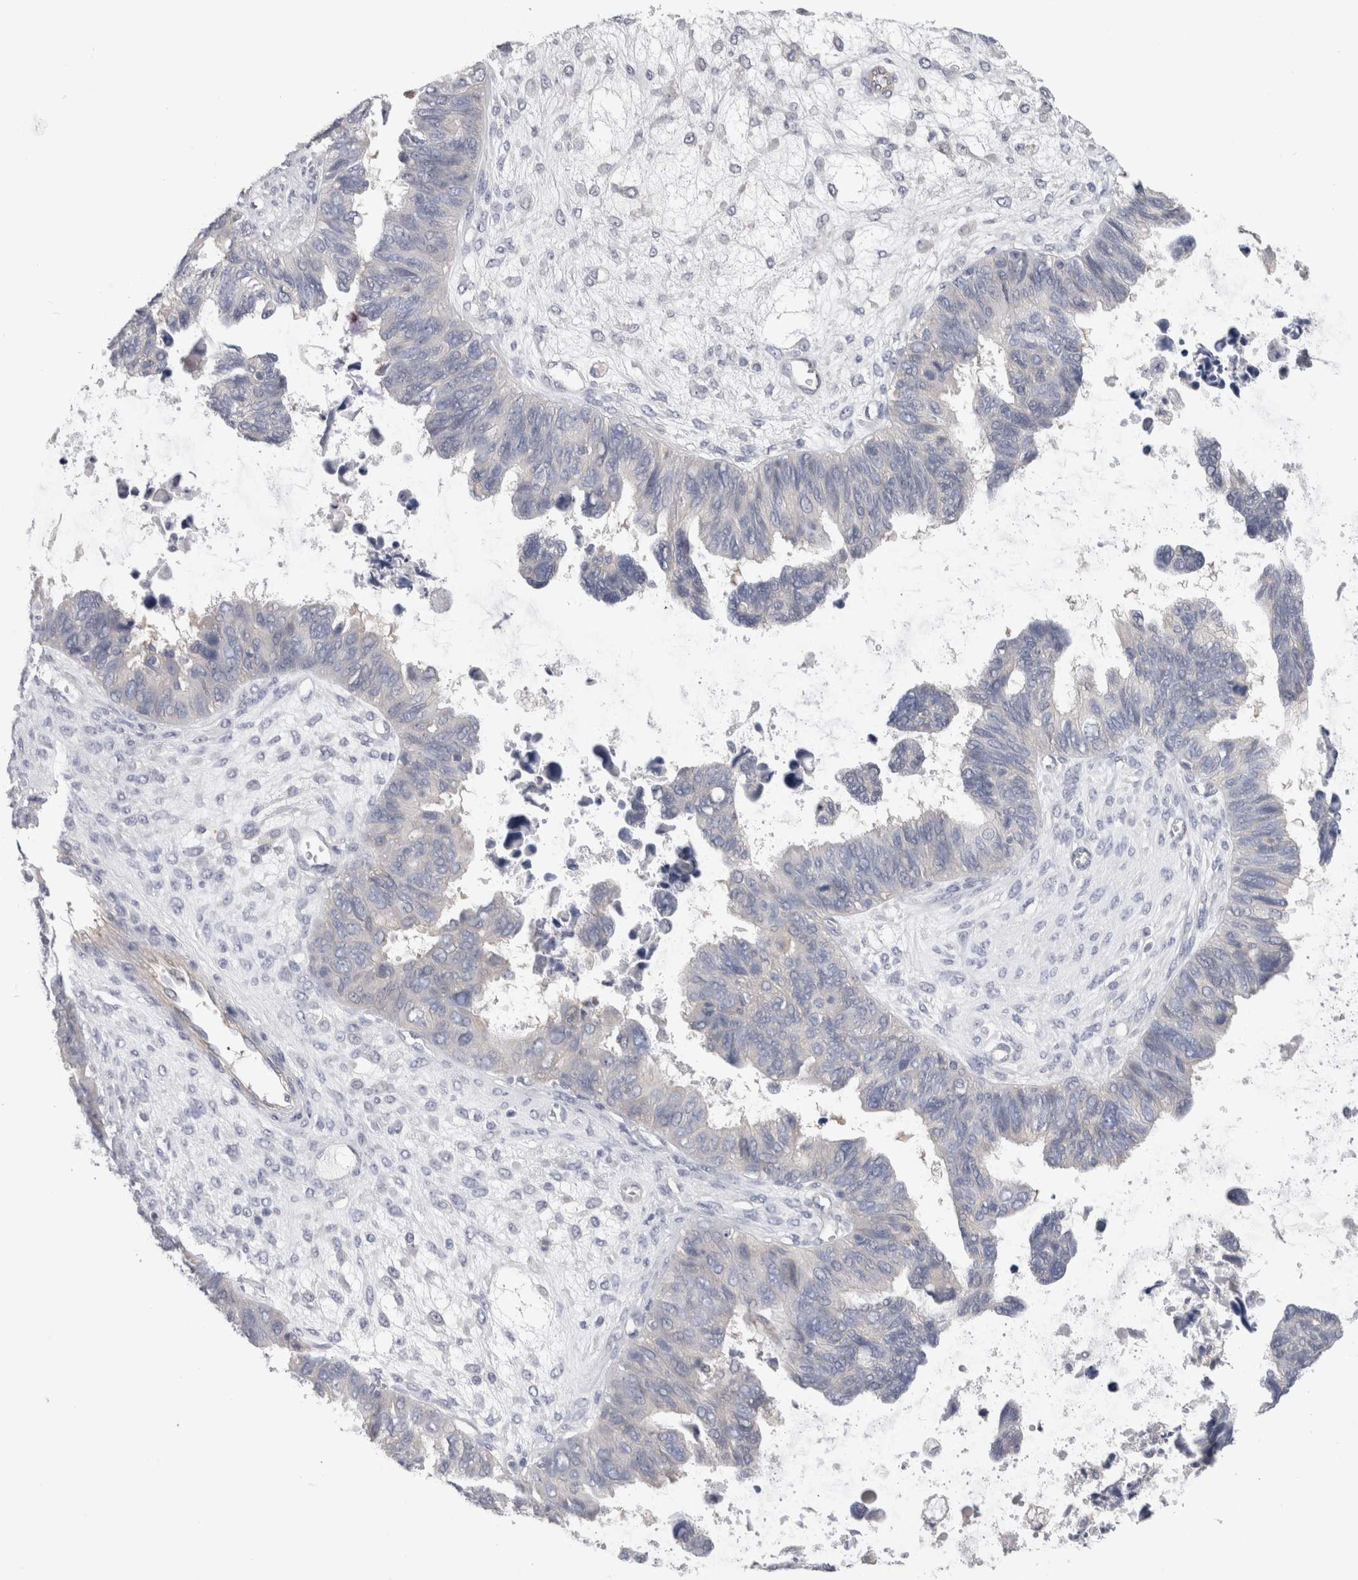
{"staining": {"intensity": "weak", "quantity": "<25%", "location": "cytoplasmic/membranous"}, "tissue": "ovarian cancer", "cell_type": "Tumor cells", "image_type": "cancer", "snomed": [{"axis": "morphology", "description": "Cystadenocarcinoma, serous, NOS"}, {"axis": "topography", "description": "Ovary"}], "caption": "Immunohistochemistry (IHC) of ovarian serous cystadenocarcinoma shows no expression in tumor cells. (Brightfield microscopy of DAB IHC at high magnification).", "gene": "SCRN1", "patient": {"sex": "female", "age": 79}}